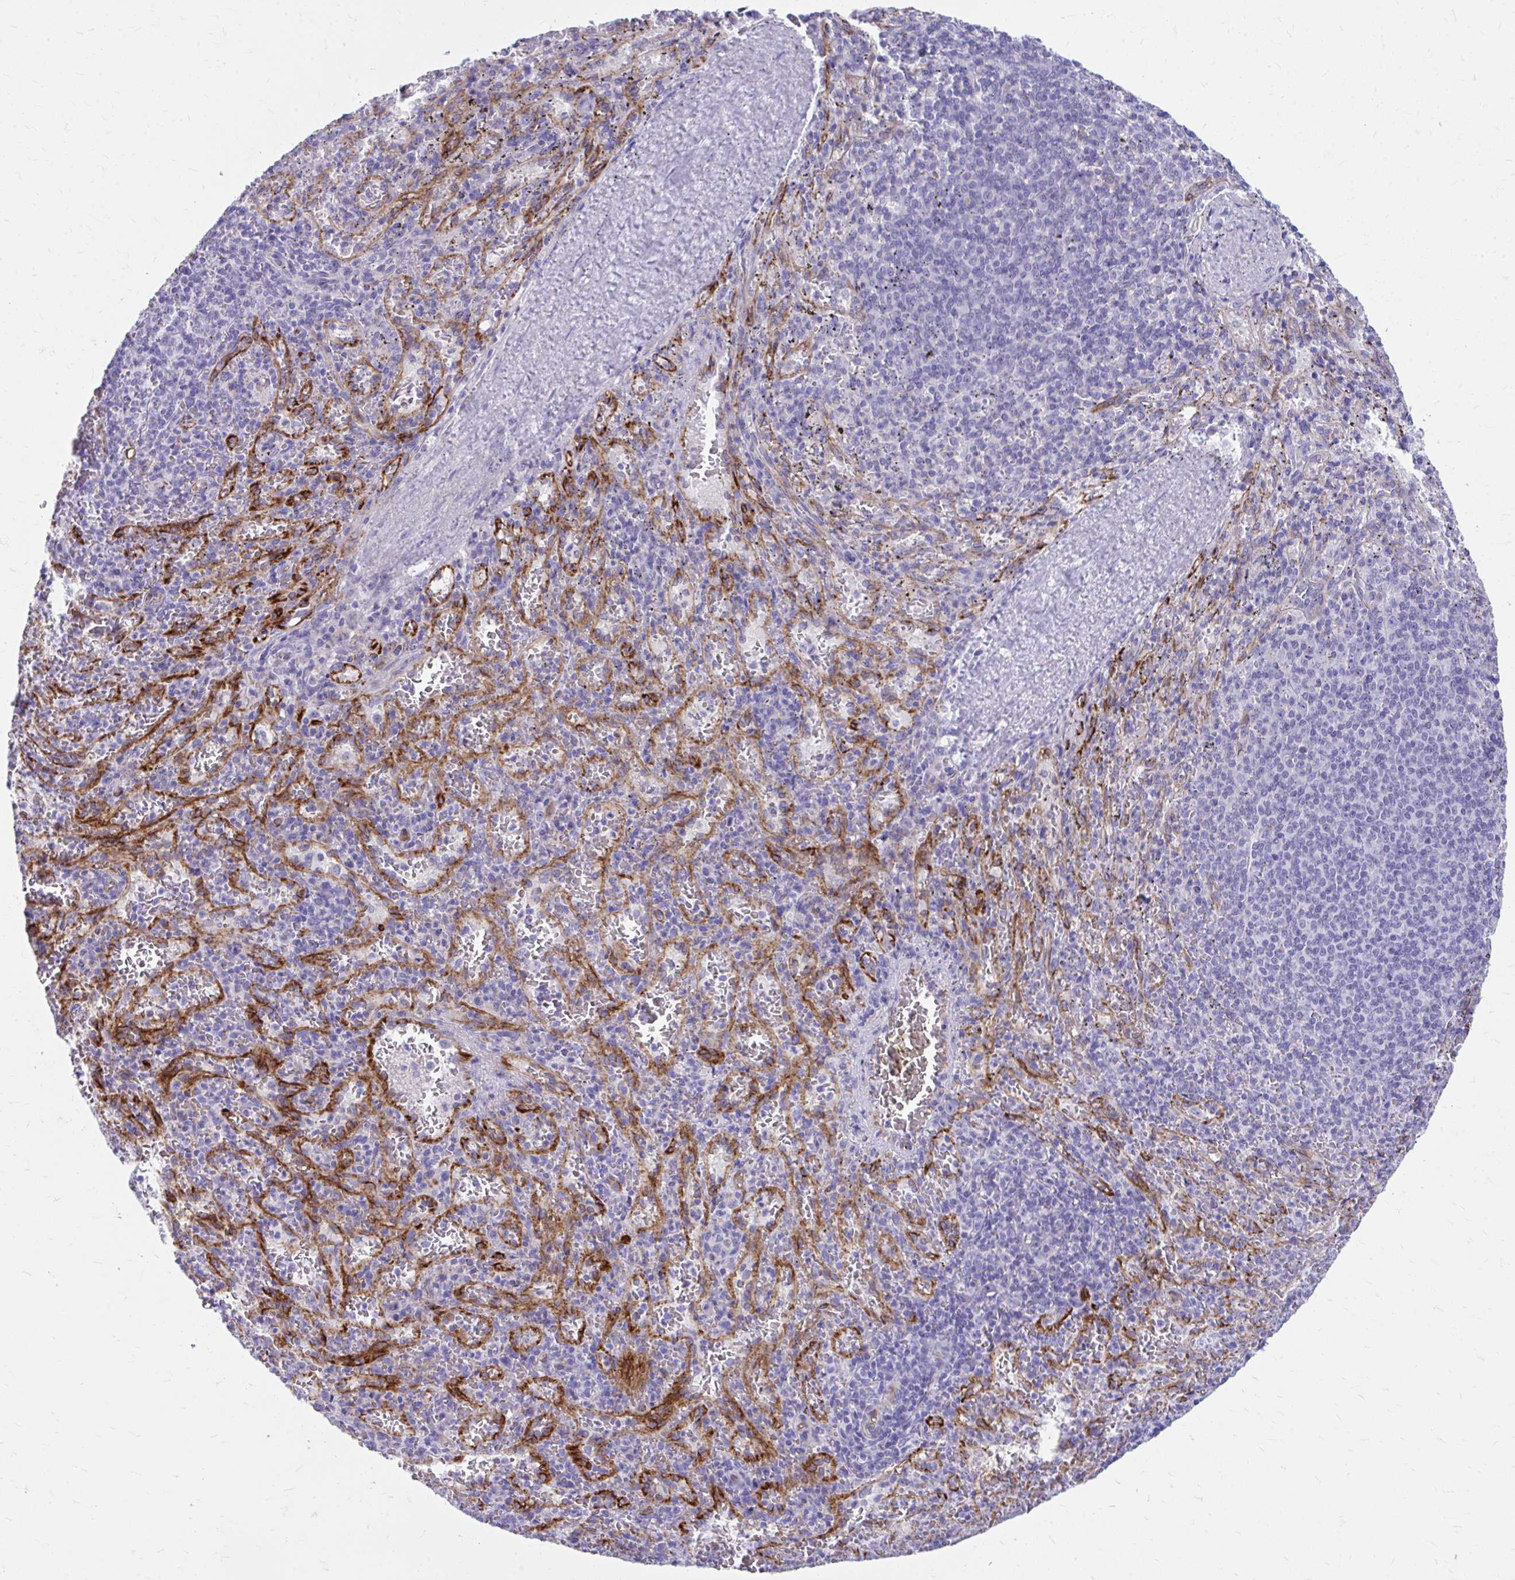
{"staining": {"intensity": "negative", "quantity": "none", "location": "none"}, "tissue": "spleen", "cell_type": "Cells in red pulp", "image_type": "normal", "snomed": [{"axis": "morphology", "description": "Normal tissue, NOS"}, {"axis": "topography", "description": "Spleen"}], "caption": "This is a micrograph of immunohistochemistry staining of benign spleen, which shows no positivity in cells in red pulp.", "gene": "ENSG00000285953", "patient": {"sex": "male", "age": 57}}